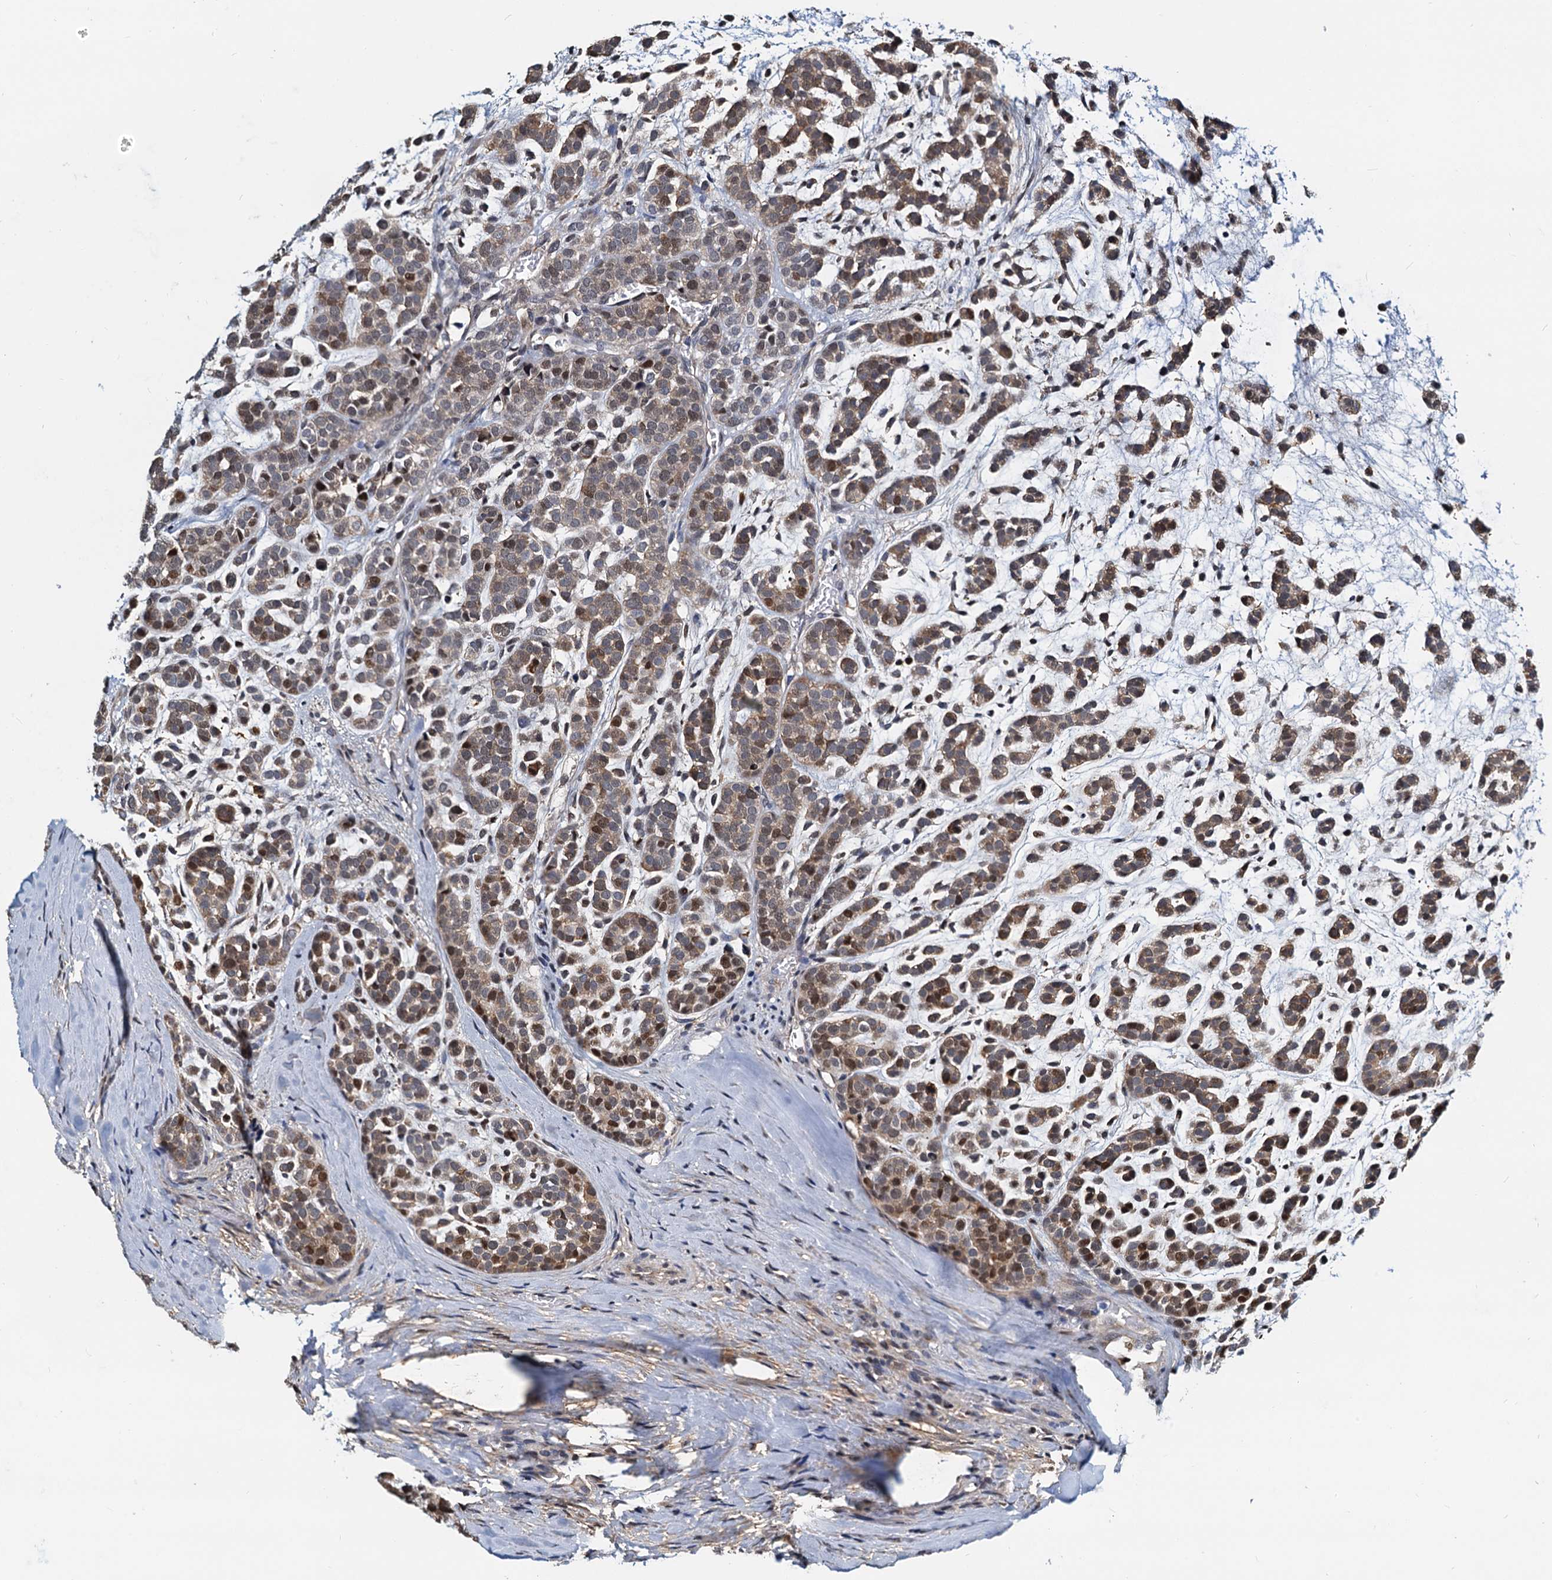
{"staining": {"intensity": "moderate", "quantity": "25%-75%", "location": "cytoplasmic/membranous,nuclear"}, "tissue": "head and neck cancer", "cell_type": "Tumor cells", "image_type": "cancer", "snomed": [{"axis": "morphology", "description": "Adenocarcinoma, NOS"}, {"axis": "morphology", "description": "Adenoma, NOS"}, {"axis": "topography", "description": "Head-Neck"}], "caption": "Immunohistochemistry (DAB (3,3'-diaminobenzidine)) staining of head and neck adenocarcinoma displays moderate cytoplasmic/membranous and nuclear protein staining in approximately 25%-75% of tumor cells. The protein of interest is stained brown, and the nuclei are stained in blue (DAB IHC with brightfield microscopy, high magnification).", "gene": "PTGES3", "patient": {"sex": "female", "age": 55}}